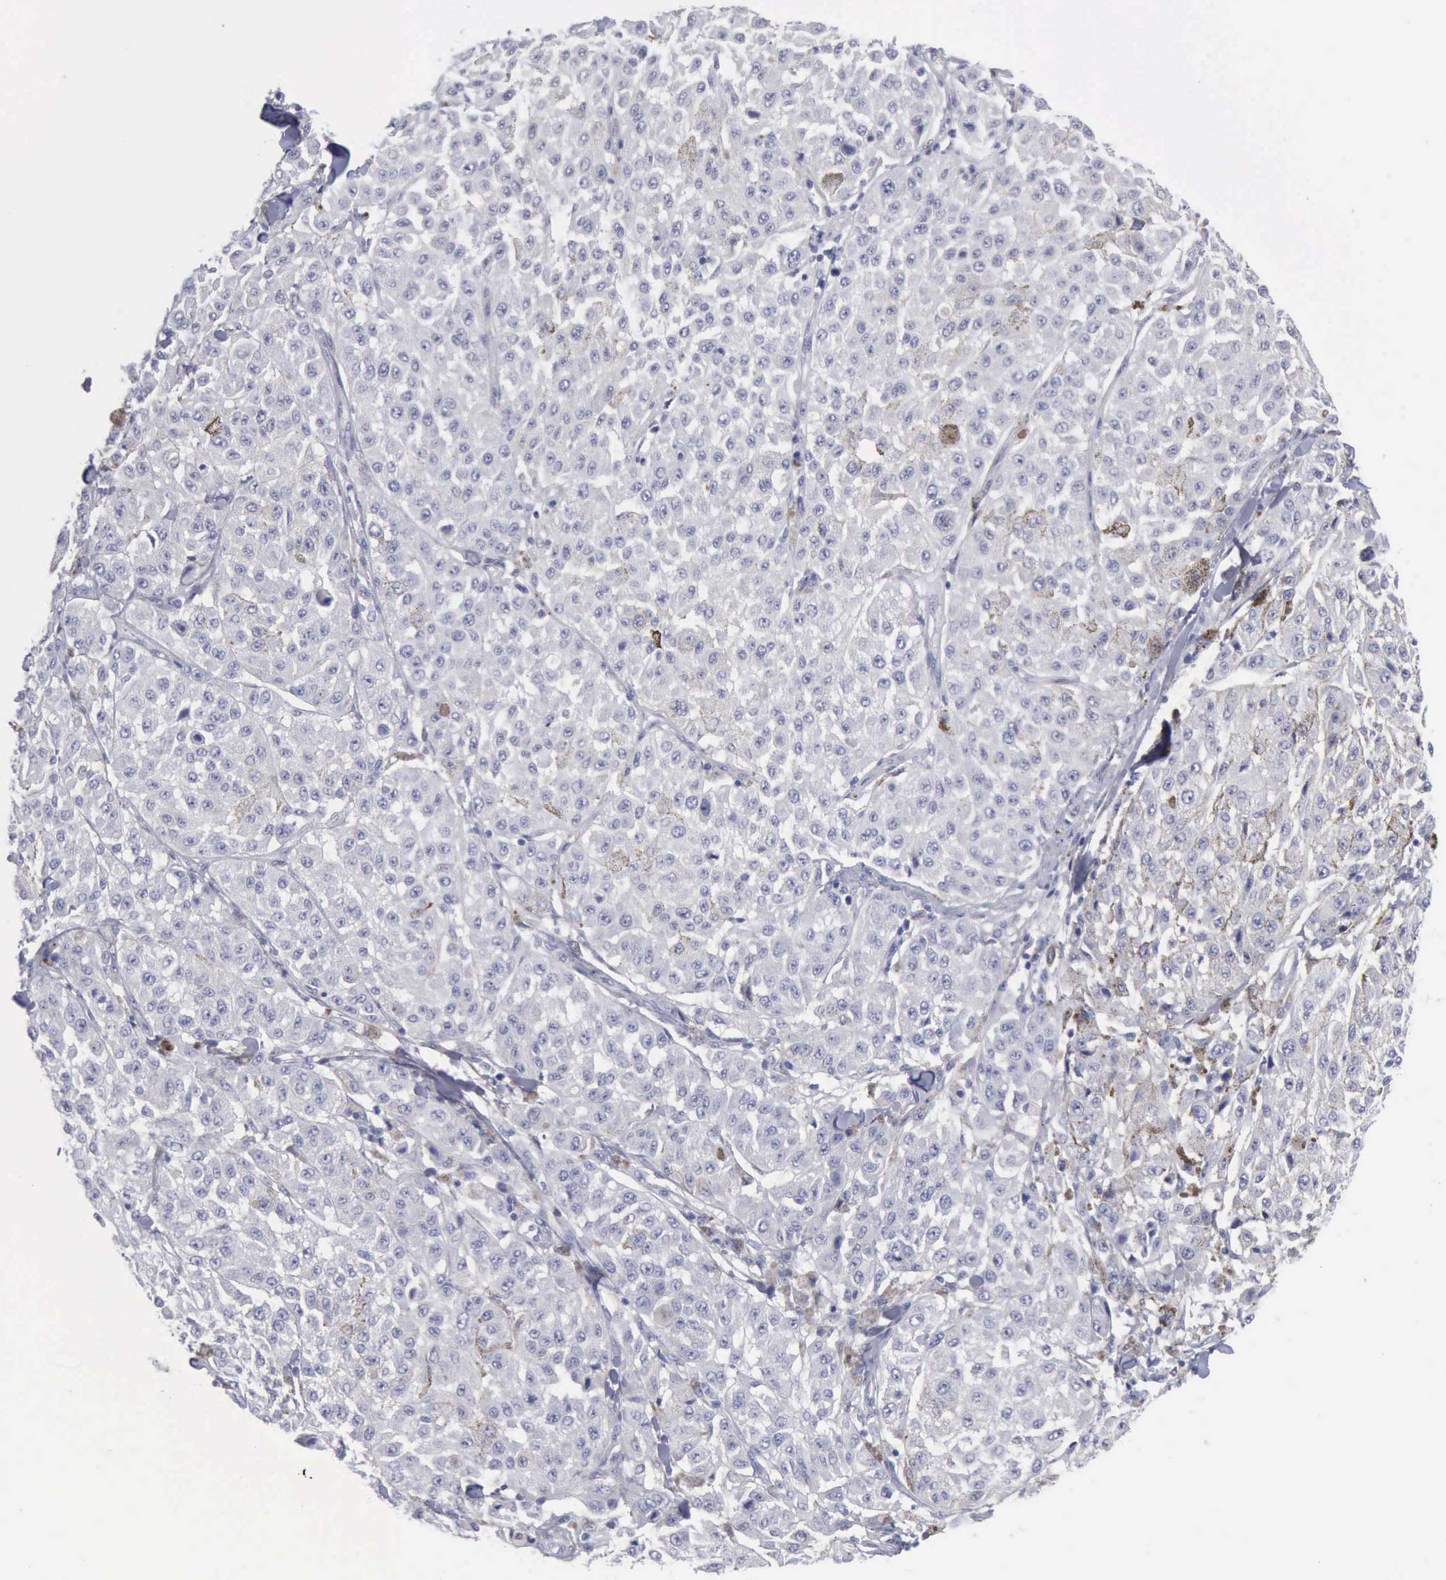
{"staining": {"intensity": "negative", "quantity": "none", "location": "none"}, "tissue": "melanoma", "cell_type": "Tumor cells", "image_type": "cancer", "snomed": [{"axis": "morphology", "description": "Malignant melanoma, NOS"}, {"axis": "topography", "description": "Skin"}], "caption": "Immunohistochemical staining of human malignant melanoma displays no significant expression in tumor cells.", "gene": "FHL1", "patient": {"sex": "female", "age": 64}}